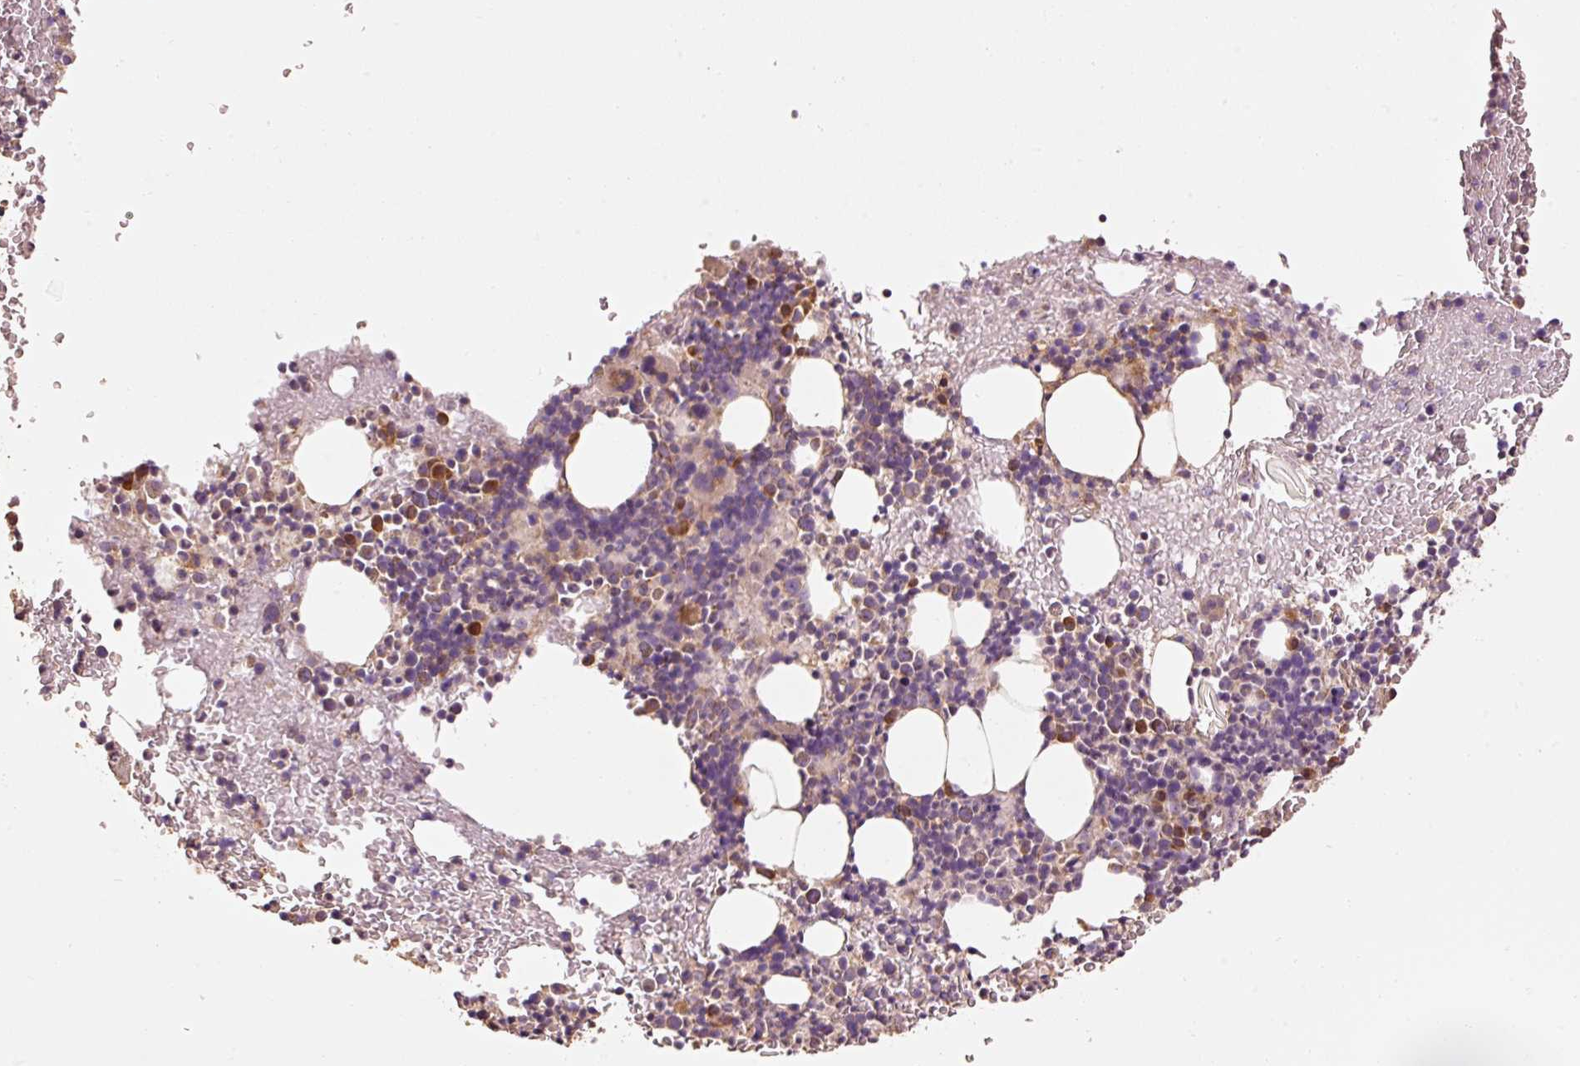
{"staining": {"intensity": "moderate", "quantity": "<25%", "location": "cytoplasmic/membranous"}, "tissue": "bone marrow", "cell_type": "Hematopoietic cells", "image_type": "normal", "snomed": [{"axis": "morphology", "description": "Normal tissue, NOS"}, {"axis": "topography", "description": "Bone marrow"}], "caption": "Bone marrow stained with immunohistochemistry displays moderate cytoplasmic/membranous staining in about <25% of hematopoietic cells.", "gene": "EFHC1", "patient": {"sex": "male", "age": 61}}